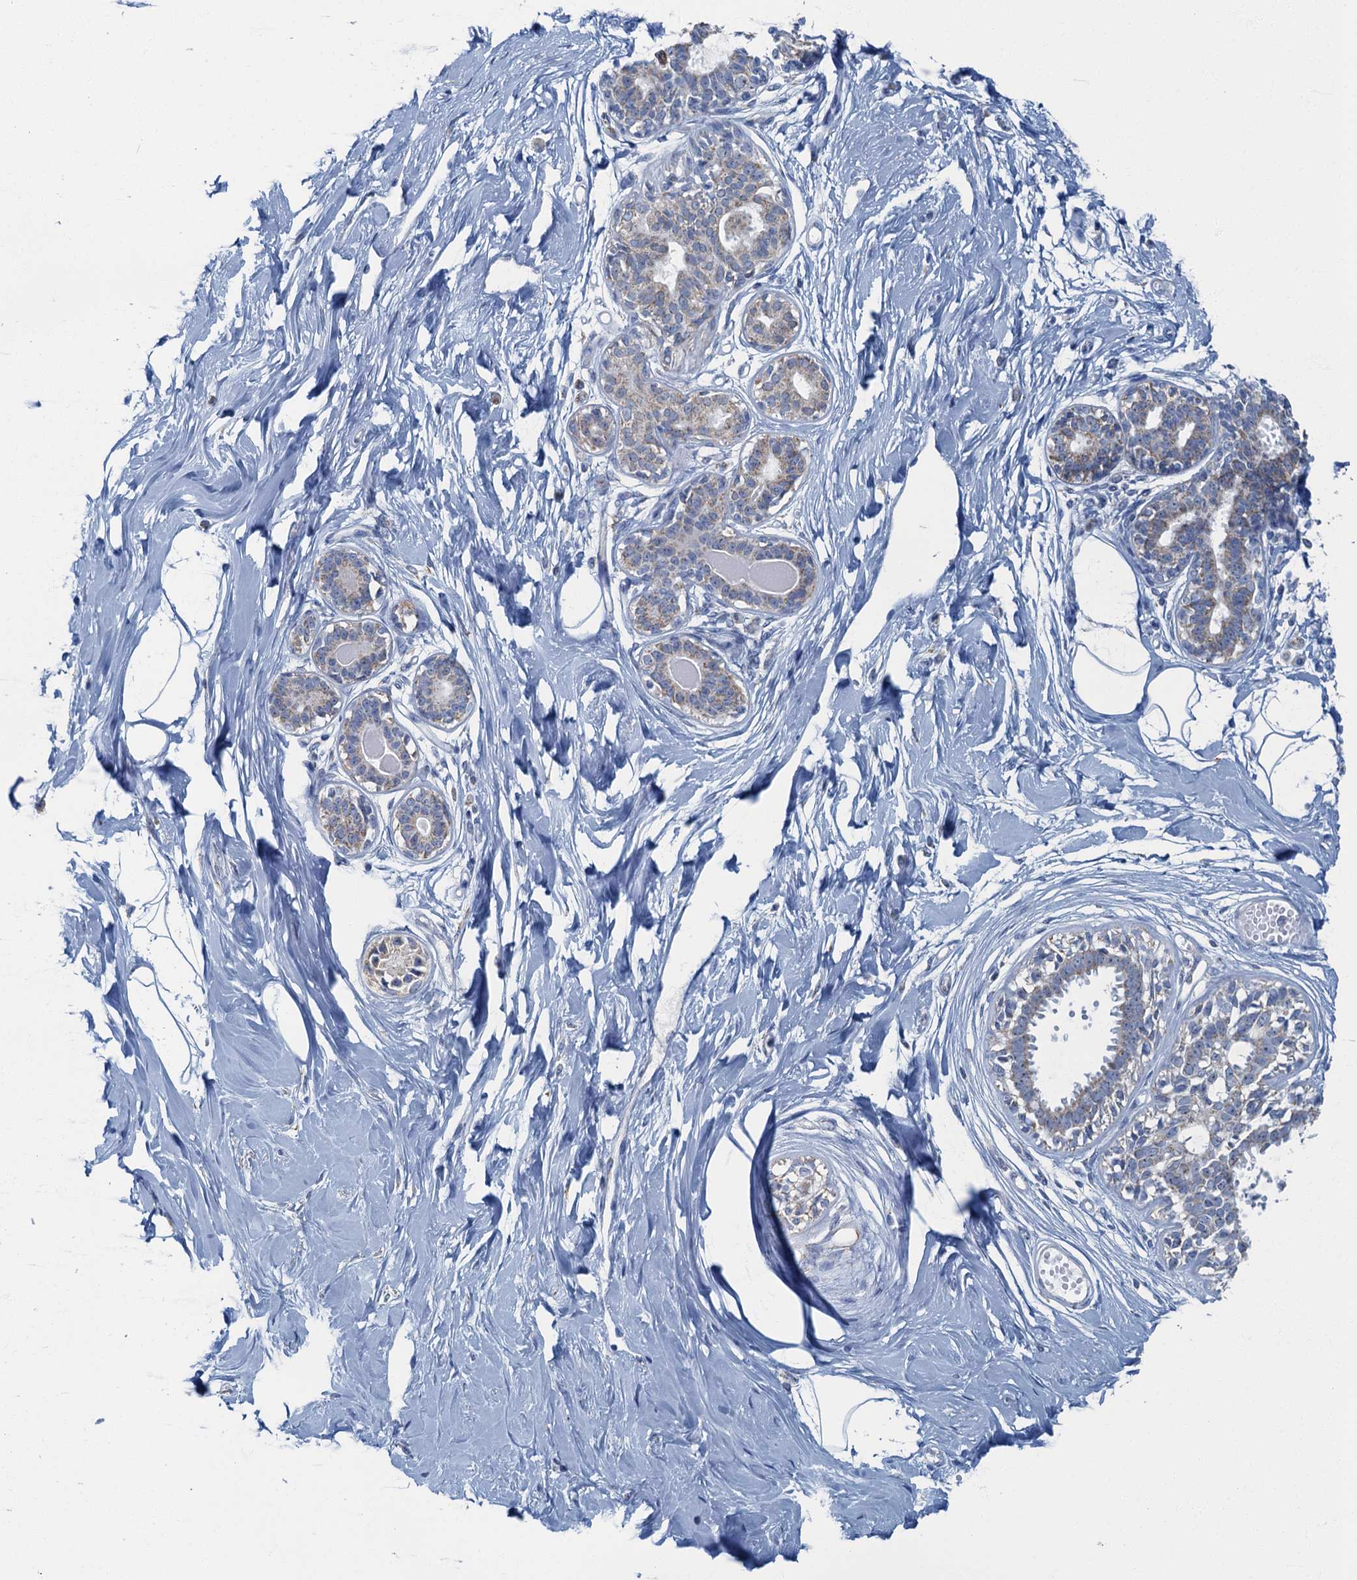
{"staining": {"intensity": "negative", "quantity": "none", "location": "none"}, "tissue": "breast", "cell_type": "Adipocytes", "image_type": "normal", "snomed": [{"axis": "morphology", "description": "Normal tissue, NOS"}, {"axis": "topography", "description": "Breast"}], "caption": "An IHC micrograph of unremarkable breast is shown. There is no staining in adipocytes of breast.", "gene": "RAD9B", "patient": {"sex": "female", "age": 45}}